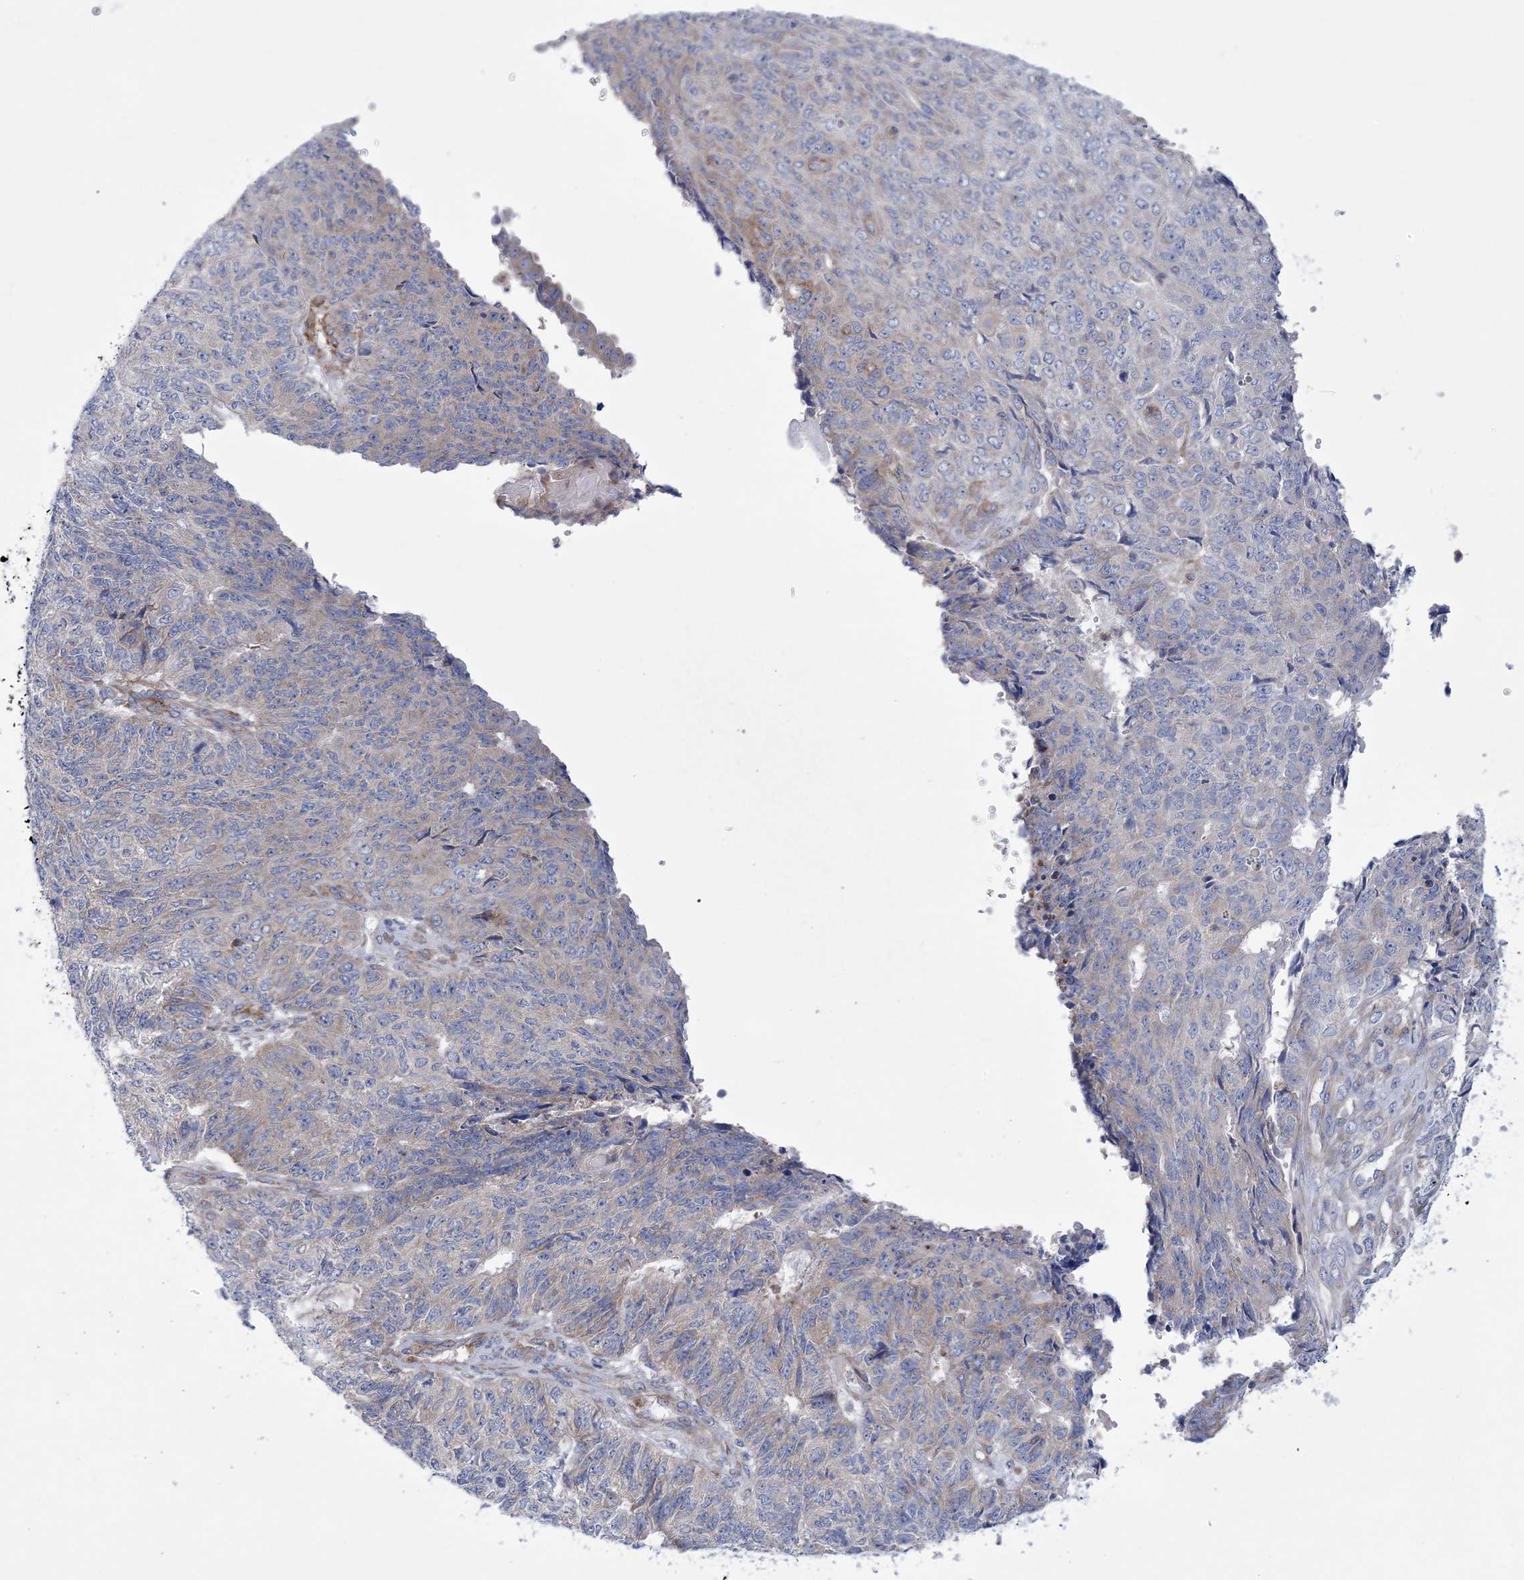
{"staining": {"intensity": "negative", "quantity": "none", "location": "none"}, "tissue": "endometrial cancer", "cell_type": "Tumor cells", "image_type": "cancer", "snomed": [{"axis": "morphology", "description": "Adenocarcinoma, NOS"}, {"axis": "topography", "description": "Endometrium"}], "caption": "DAB (3,3'-diaminobenzidine) immunohistochemical staining of human endometrial cancer reveals no significant staining in tumor cells.", "gene": "ARSJ", "patient": {"sex": "female", "age": 32}}